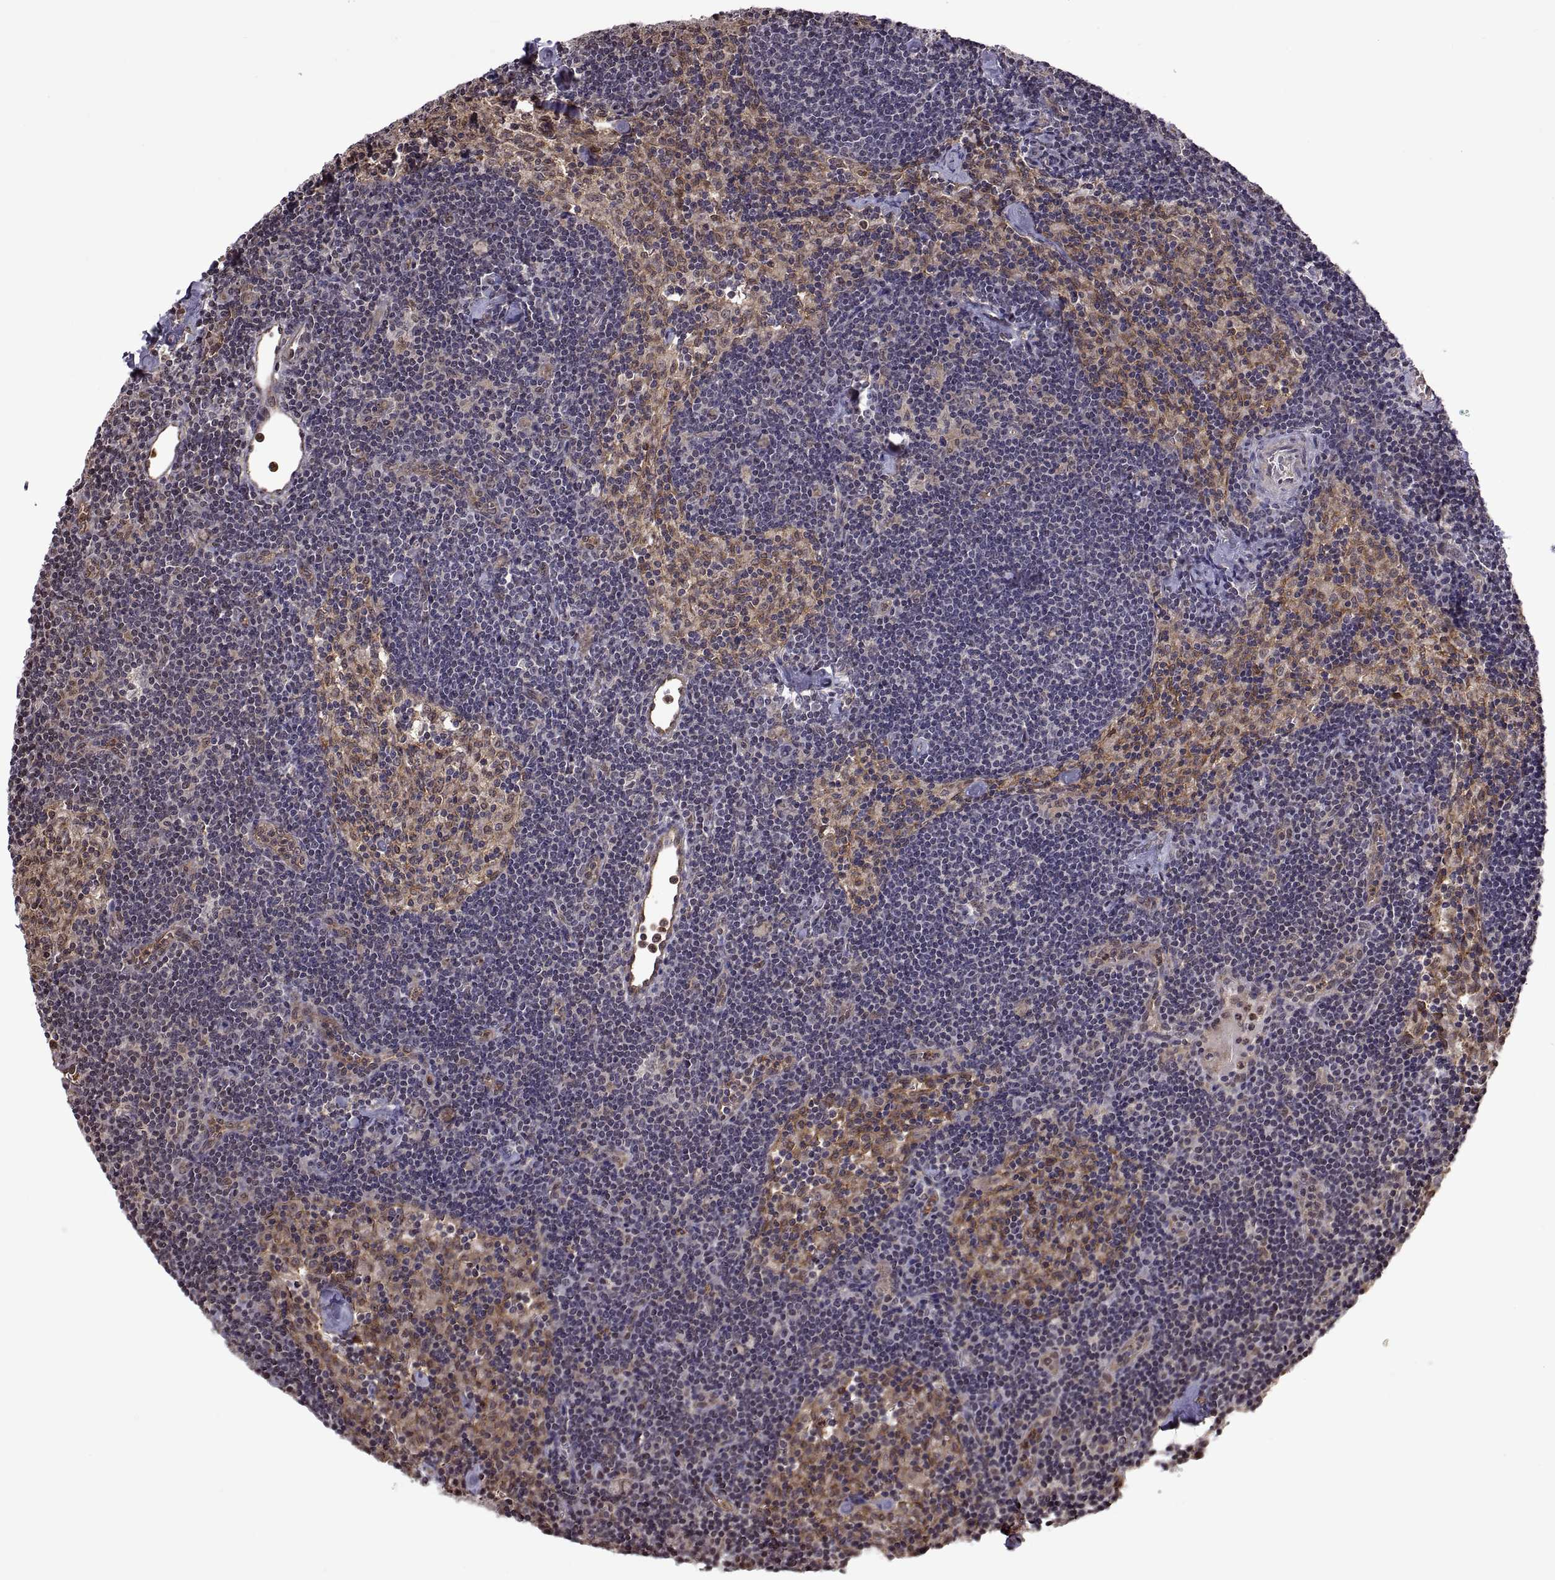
{"staining": {"intensity": "negative", "quantity": "none", "location": "none"}, "tissue": "lymph node", "cell_type": "Non-germinal center cells", "image_type": "normal", "snomed": [{"axis": "morphology", "description": "Normal tissue, NOS"}, {"axis": "topography", "description": "Lymph node"}], "caption": "The photomicrograph demonstrates no staining of non-germinal center cells in unremarkable lymph node.", "gene": "ARRB1", "patient": {"sex": "female", "age": 42}}